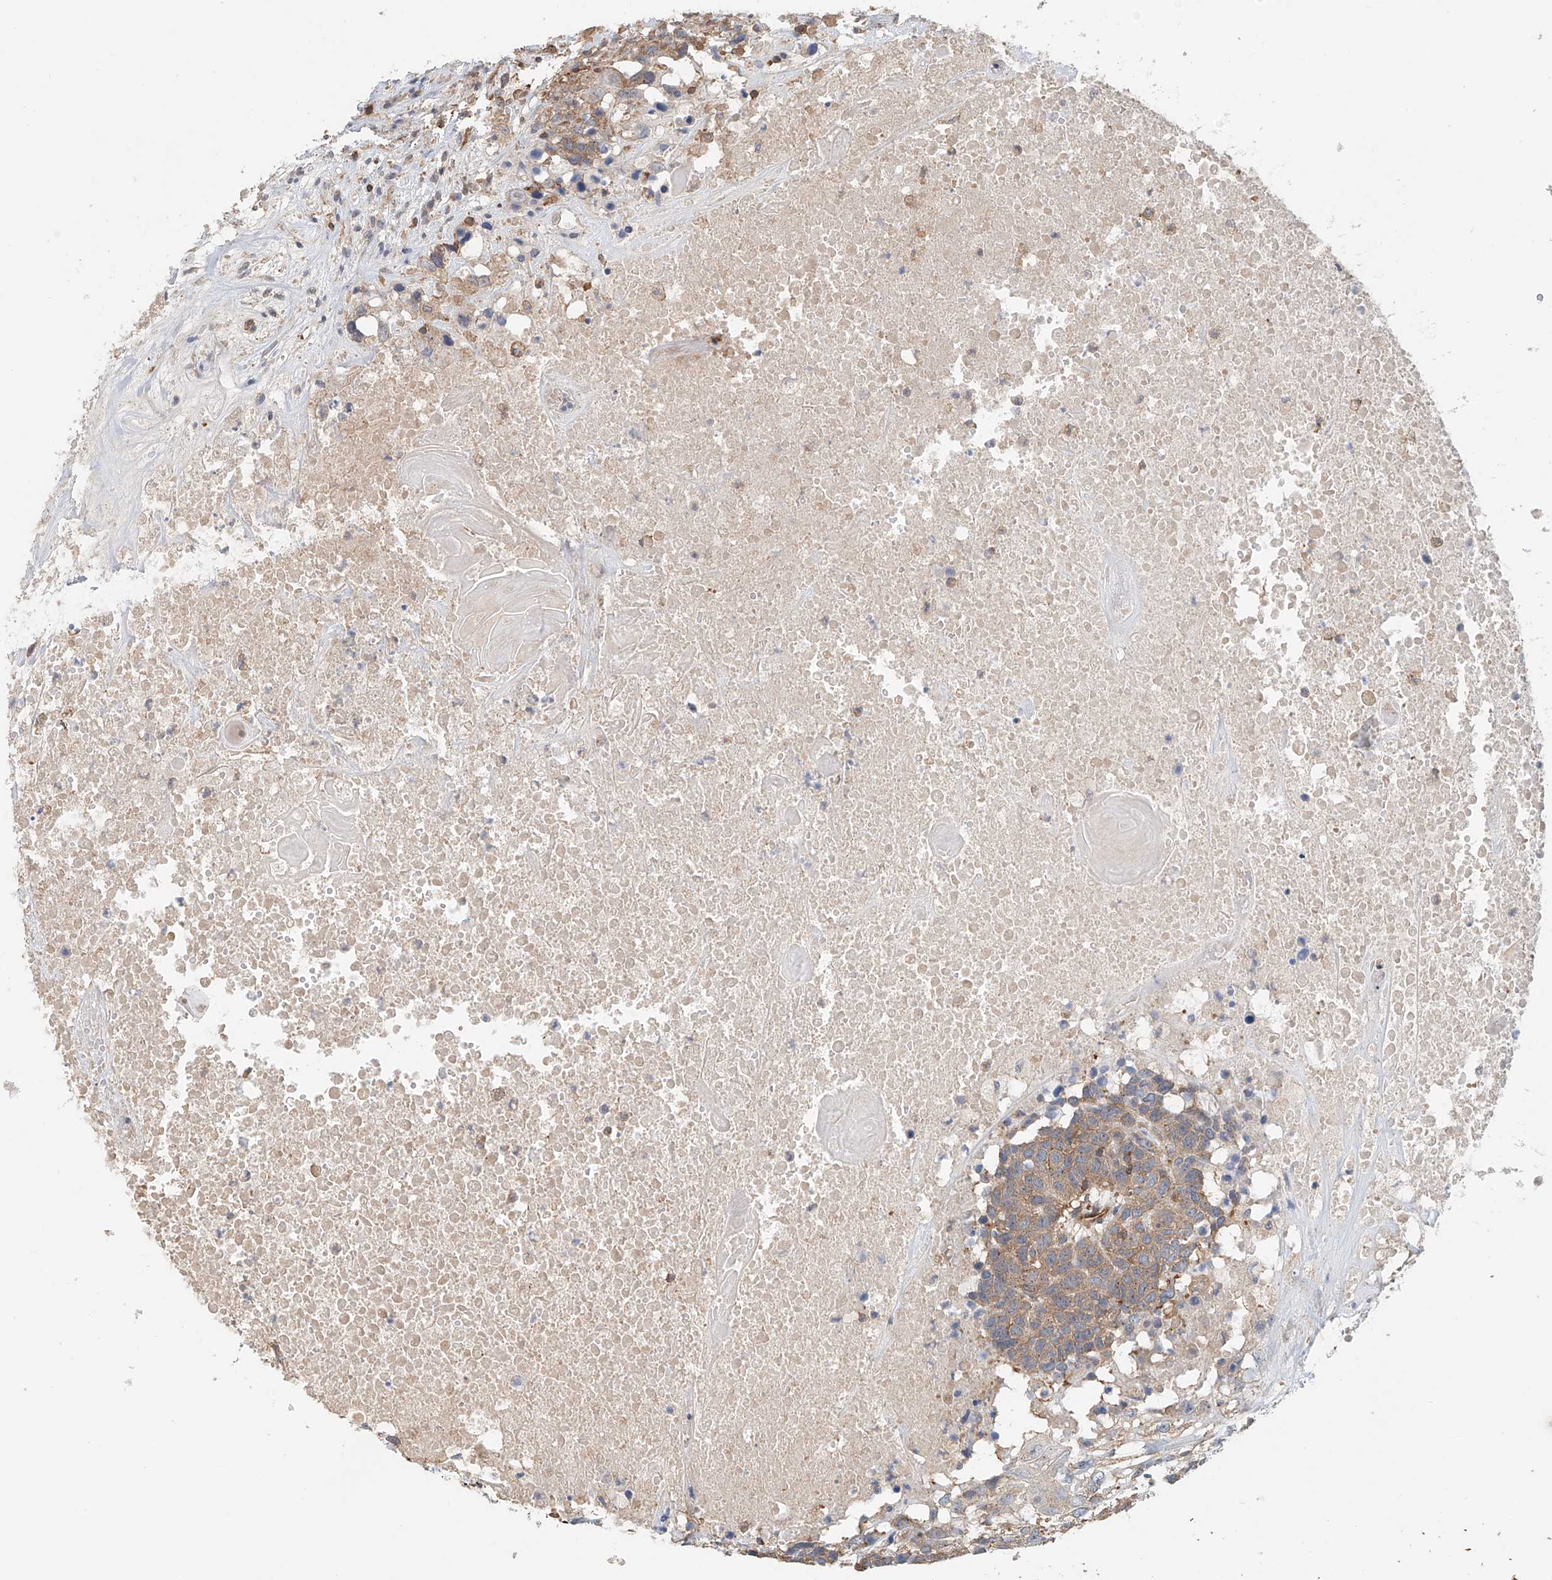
{"staining": {"intensity": "moderate", "quantity": ">75%", "location": "cytoplasmic/membranous"}, "tissue": "head and neck cancer", "cell_type": "Tumor cells", "image_type": "cancer", "snomed": [{"axis": "morphology", "description": "Squamous cell carcinoma, NOS"}, {"axis": "topography", "description": "Head-Neck"}], "caption": "This micrograph shows head and neck squamous cell carcinoma stained with immunohistochemistry (IHC) to label a protein in brown. The cytoplasmic/membranous of tumor cells show moderate positivity for the protein. Nuclei are counter-stained blue.", "gene": "FRYL", "patient": {"sex": "male", "age": 66}}